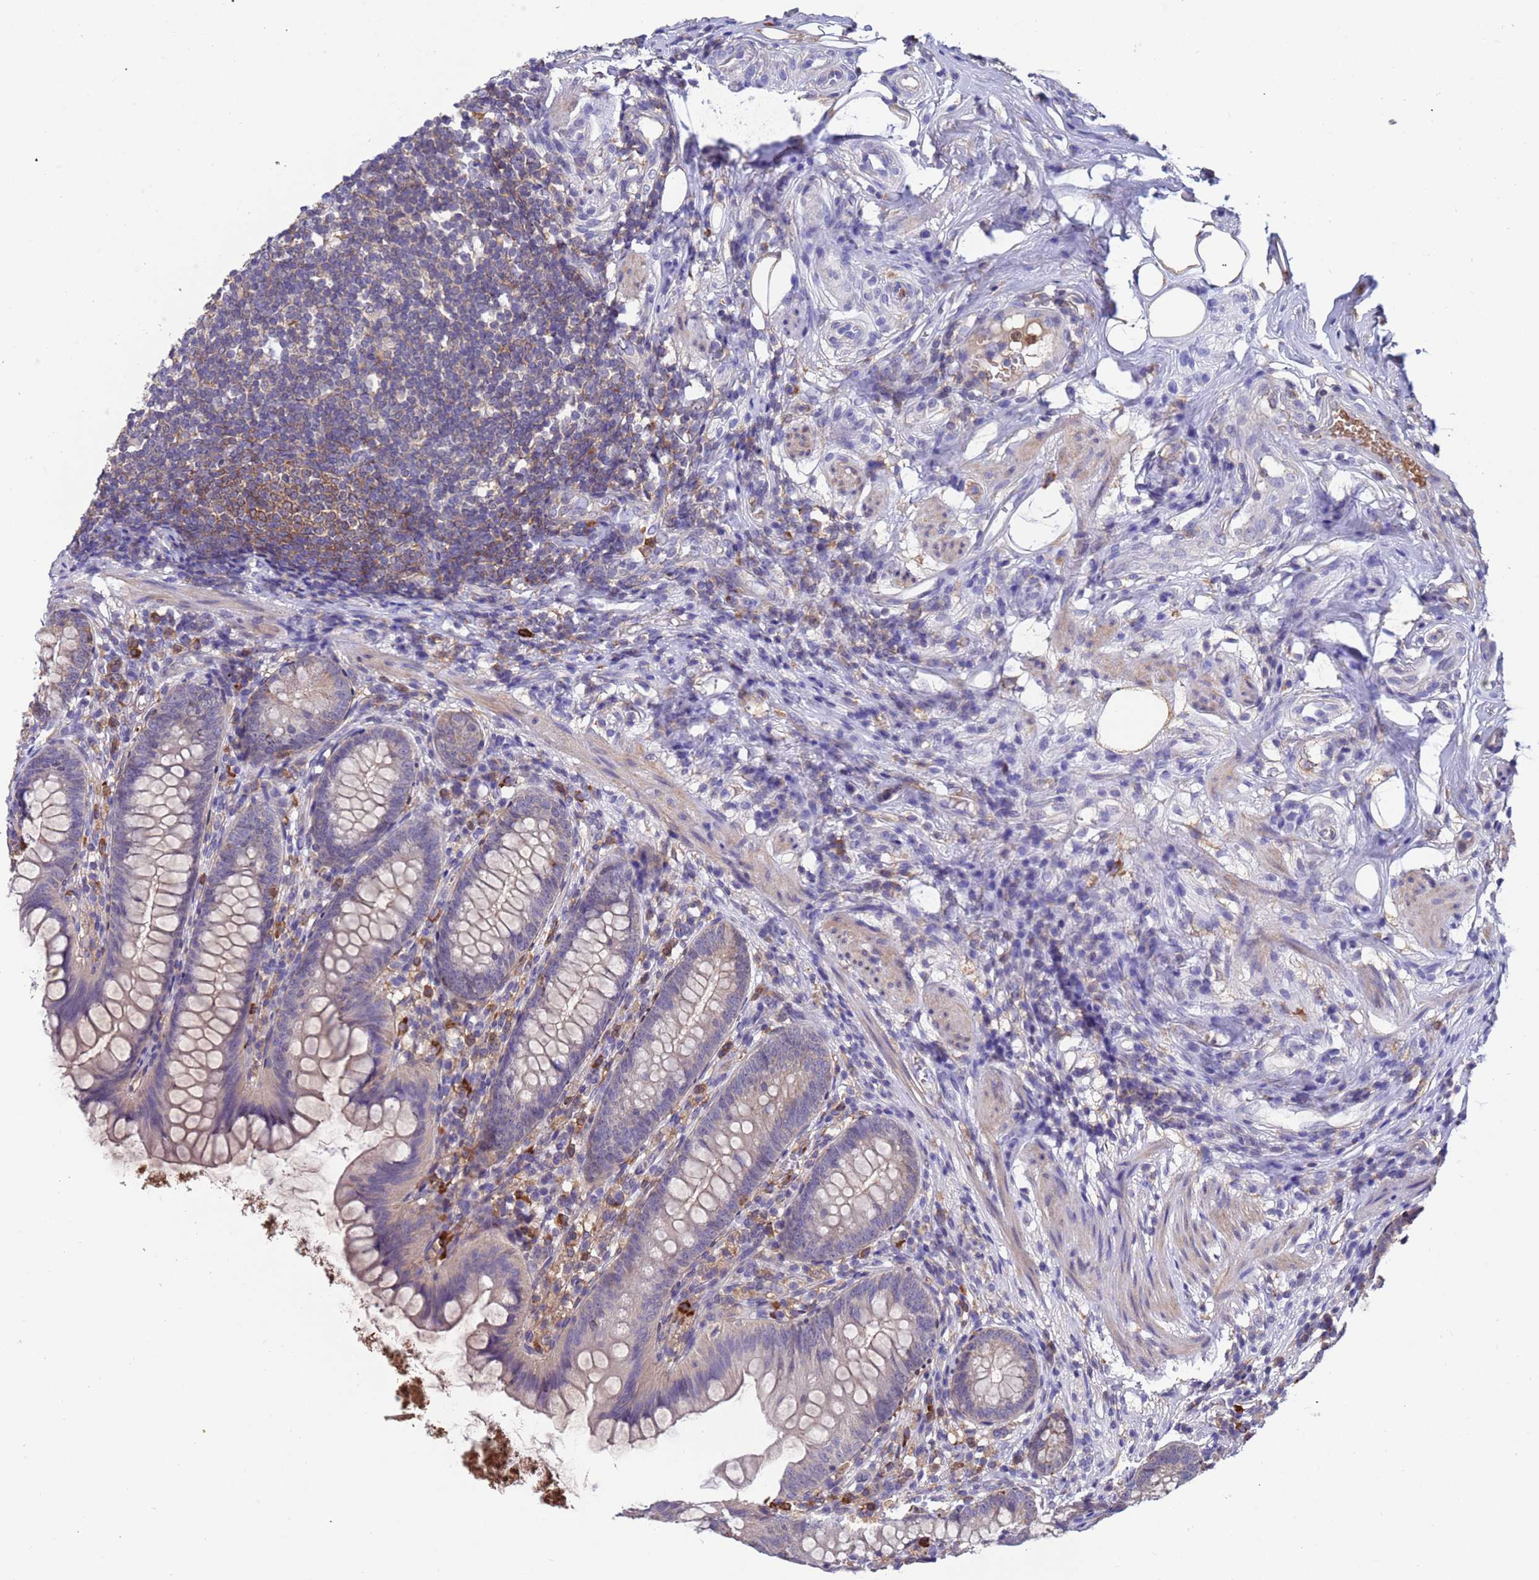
{"staining": {"intensity": "negative", "quantity": "none", "location": "none"}, "tissue": "appendix", "cell_type": "Glandular cells", "image_type": "normal", "snomed": [{"axis": "morphology", "description": "Normal tissue, NOS"}, {"axis": "topography", "description": "Appendix"}], "caption": "The immunohistochemistry (IHC) image has no significant expression in glandular cells of appendix.", "gene": "AMPD3", "patient": {"sex": "female", "age": 62}}